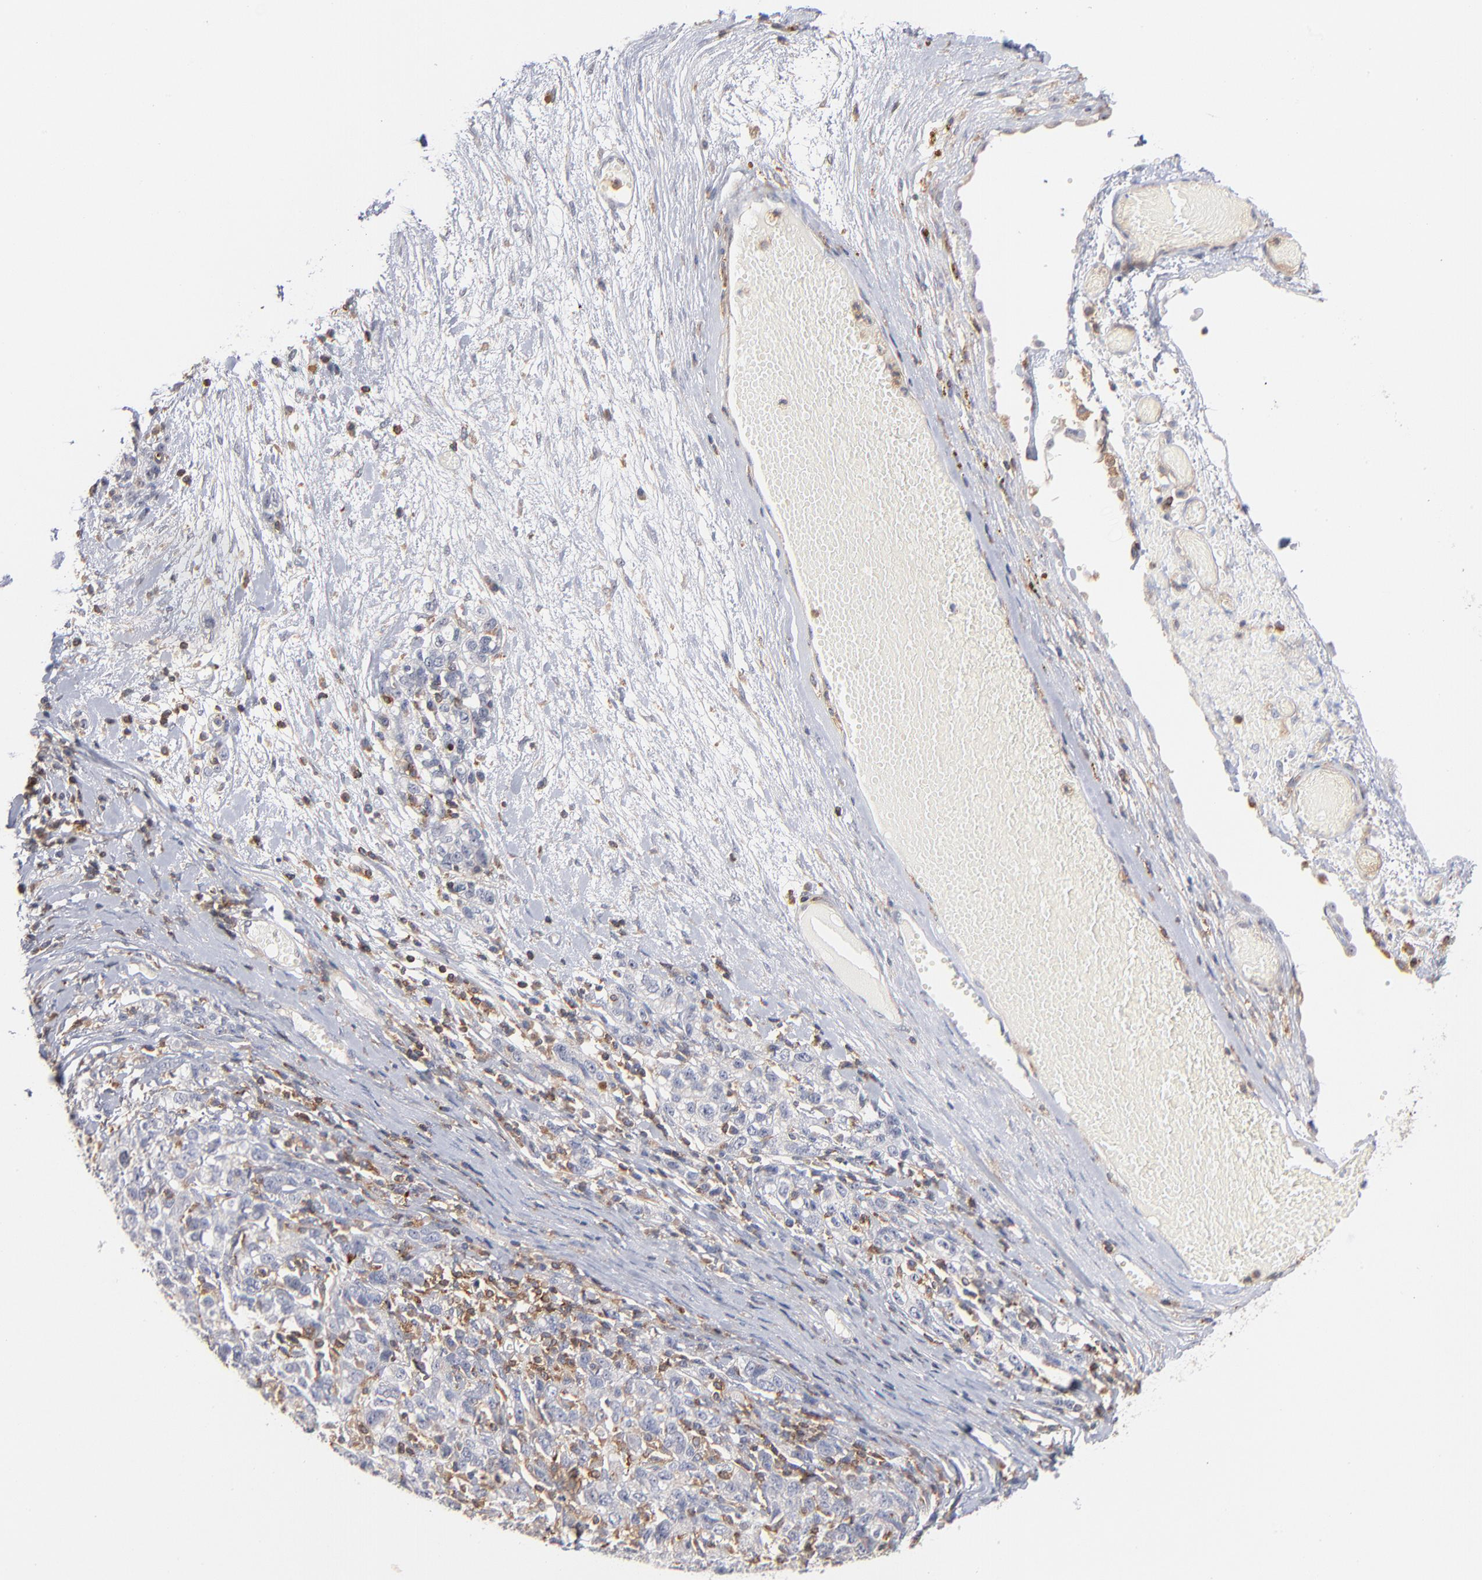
{"staining": {"intensity": "negative", "quantity": "none", "location": "none"}, "tissue": "ovarian cancer", "cell_type": "Tumor cells", "image_type": "cancer", "snomed": [{"axis": "morphology", "description": "Cystadenocarcinoma, serous, NOS"}, {"axis": "topography", "description": "Ovary"}], "caption": "A high-resolution photomicrograph shows IHC staining of ovarian cancer (serous cystadenocarcinoma), which shows no significant positivity in tumor cells. (DAB IHC with hematoxylin counter stain).", "gene": "WIPF1", "patient": {"sex": "female", "age": 71}}